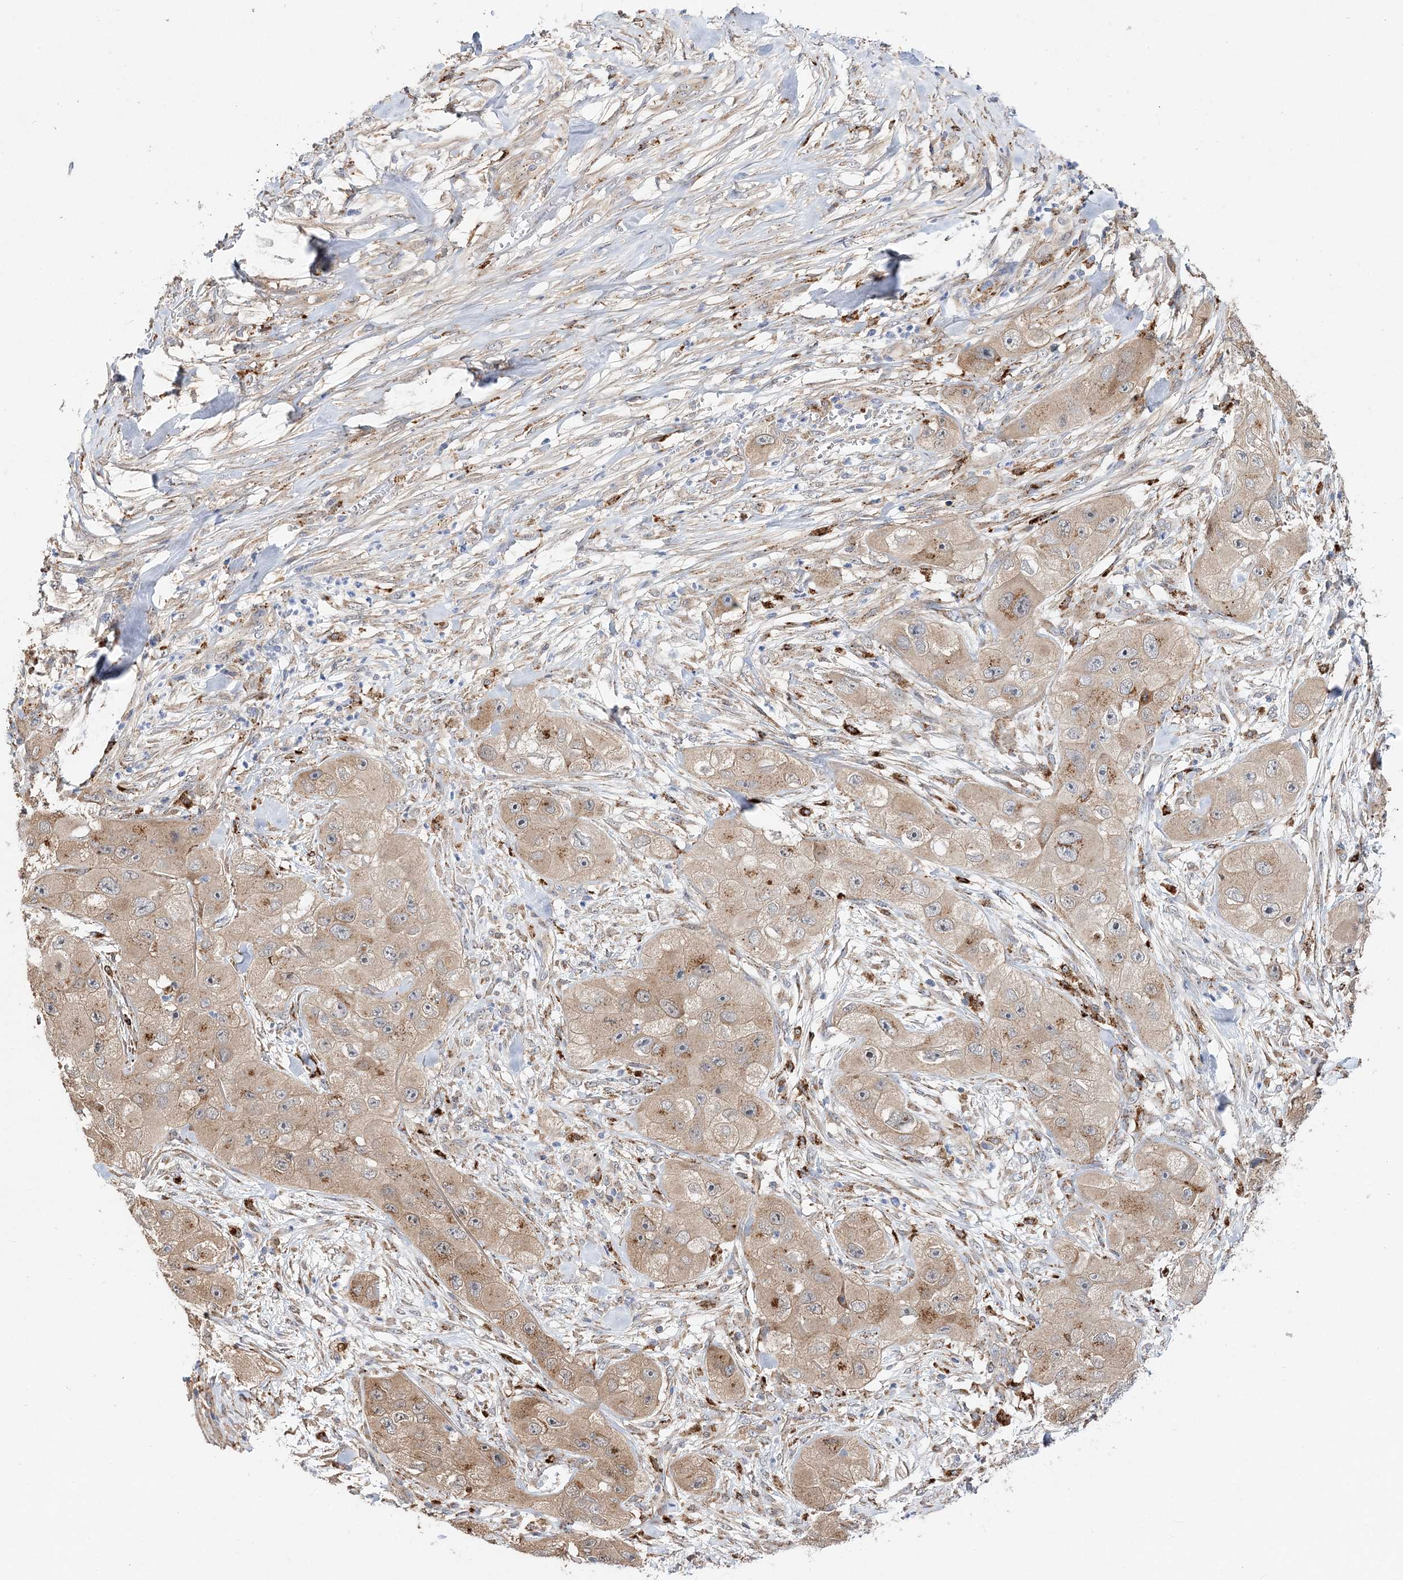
{"staining": {"intensity": "moderate", "quantity": ">75%", "location": "cytoplasmic/membranous"}, "tissue": "skin cancer", "cell_type": "Tumor cells", "image_type": "cancer", "snomed": [{"axis": "morphology", "description": "Squamous cell carcinoma, NOS"}, {"axis": "topography", "description": "Skin"}, {"axis": "topography", "description": "Subcutis"}], "caption": "This is an image of immunohistochemistry staining of skin cancer, which shows moderate expression in the cytoplasmic/membranous of tumor cells.", "gene": "C3orf38", "patient": {"sex": "male", "age": 73}}